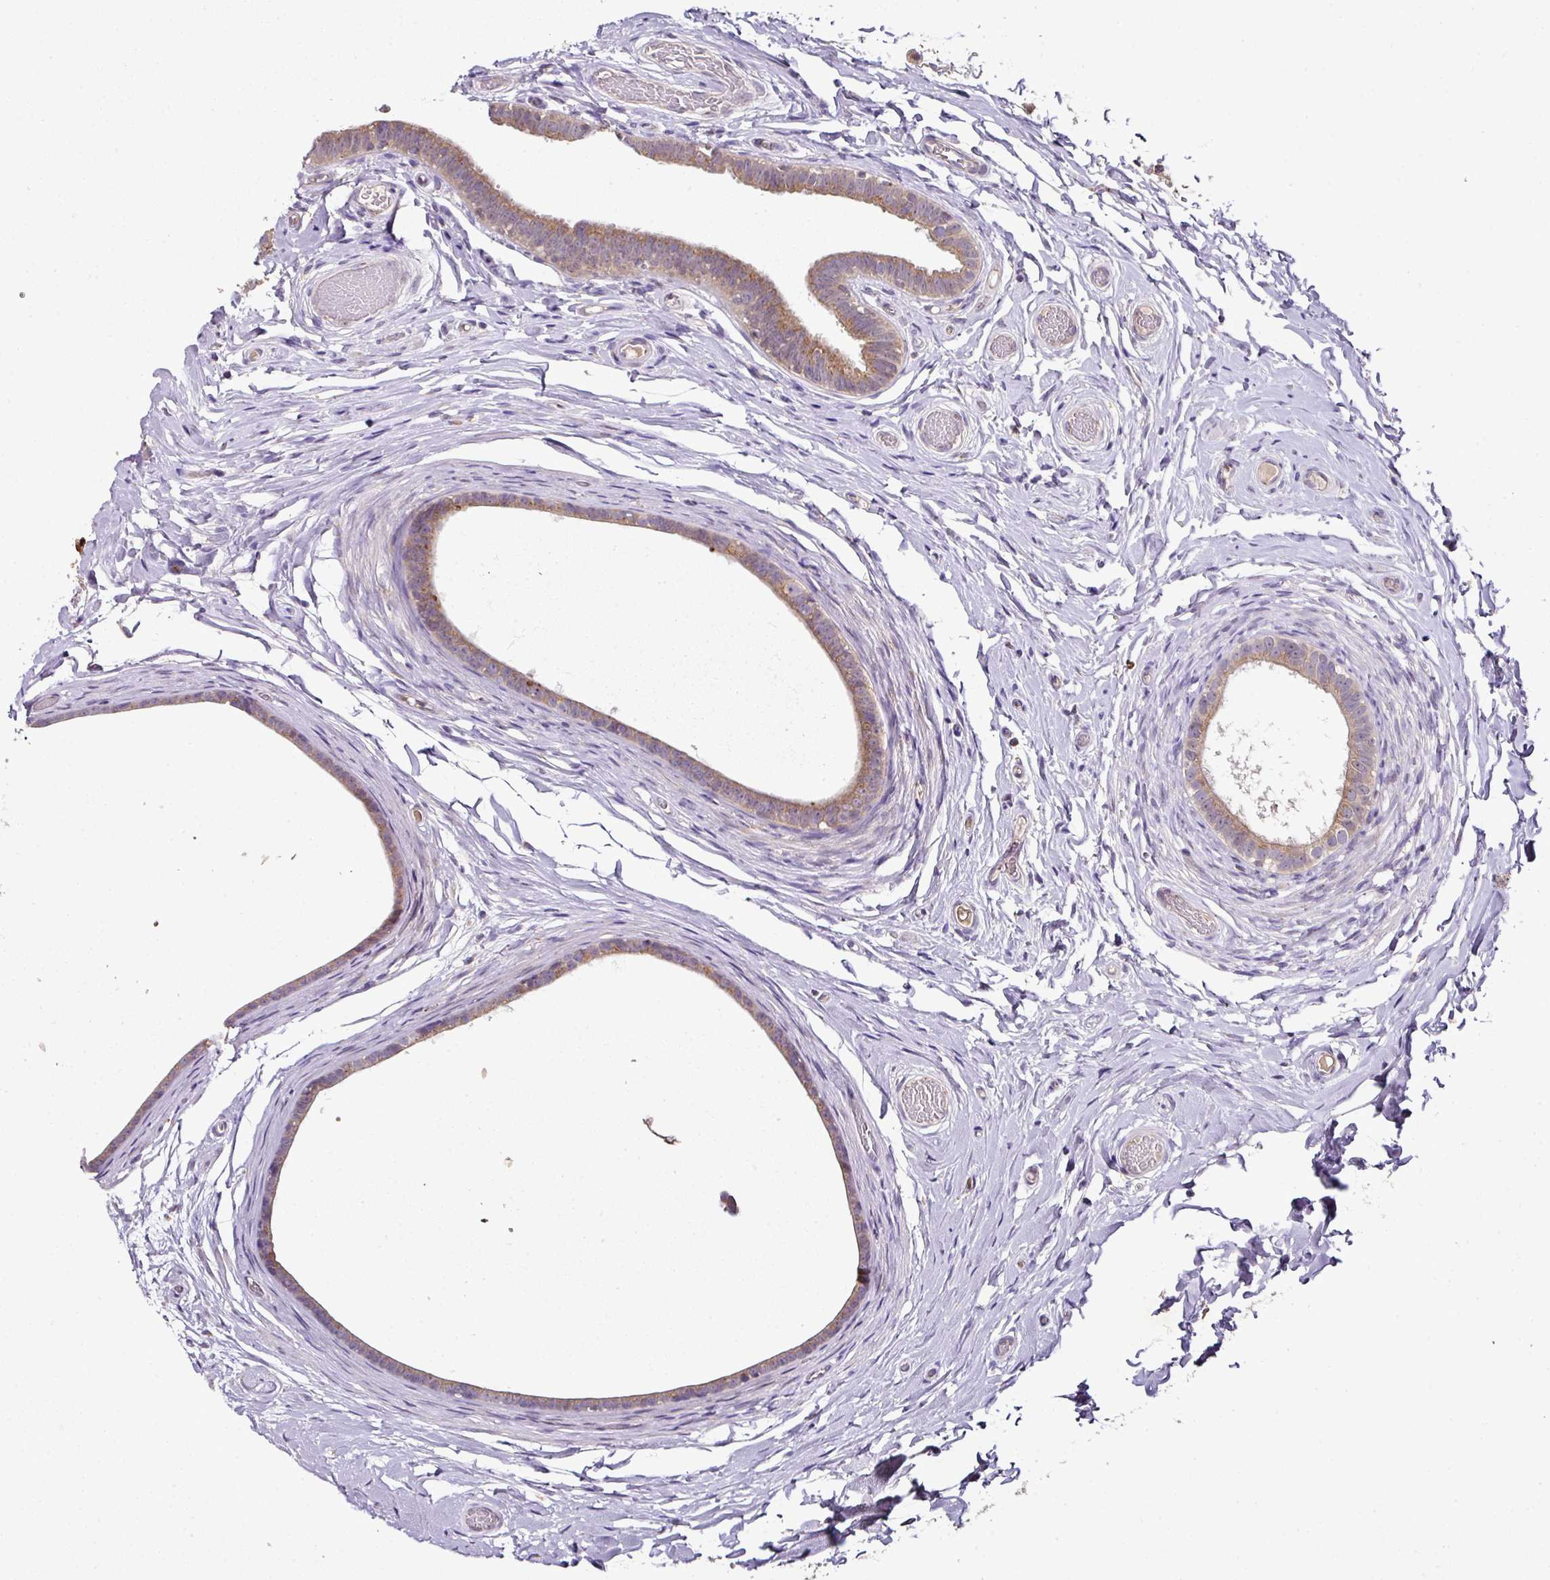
{"staining": {"intensity": "moderate", "quantity": ">75%", "location": "cytoplasmic/membranous"}, "tissue": "epididymis", "cell_type": "Glandular cells", "image_type": "normal", "snomed": [{"axis": "morphology", "description": "Normal tissue, NOS"}, {"axis": "morphology", "description": "Carcinoma, Embryonal, NOS"}, {"axis": "topography", "description": "Testis"}, {"axis": "topography", "description": "Epididymis"}], "caption": "Immunohistochemistry (IHC) (DAB (3,3'-diaminobenzidine)) staining of unremarkable epididymis reveals moderate cytoplasmic/membranous protein positivity in approximately >75% of glandular cells.", "gene": "SKIC2", "patient": {"sex": "male", "age": 36}}